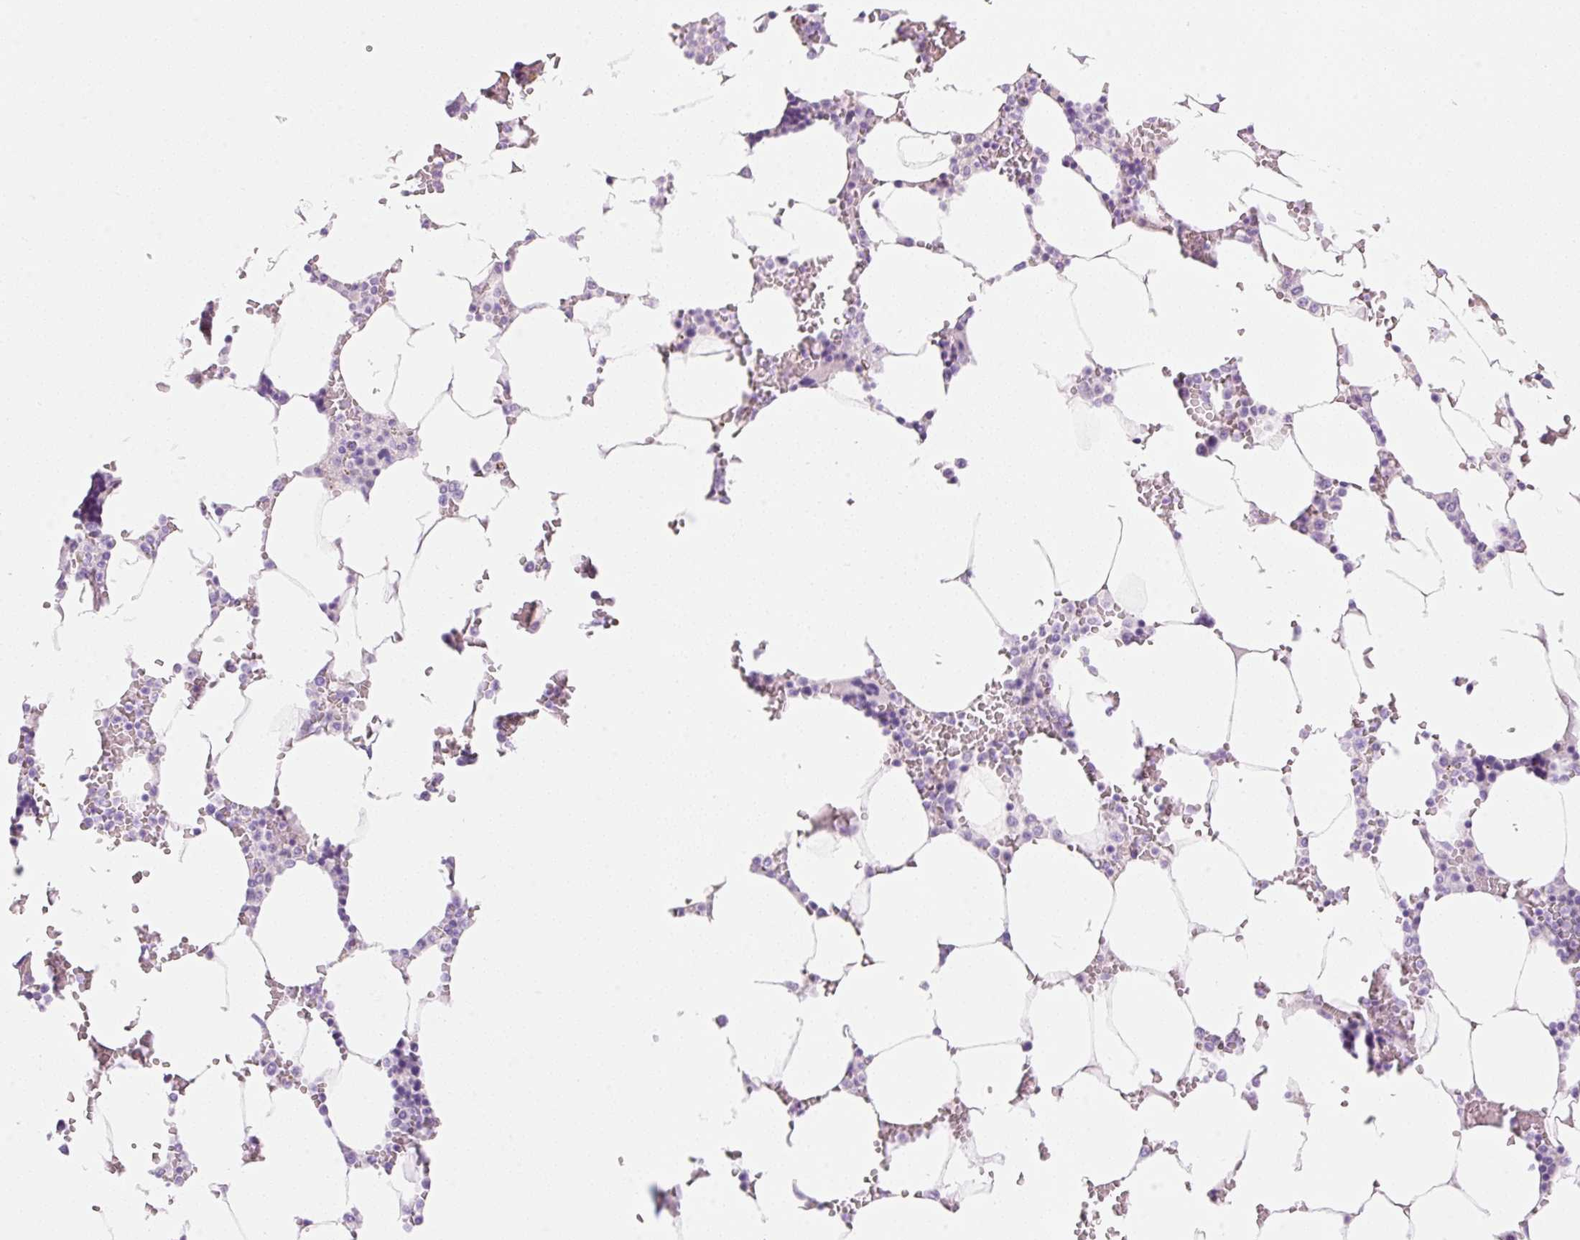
{"staining": {"intensity": "negative", "quantity": "none", "location": "none"}, "tissue": "bone marrow", "cell_type": "Hematopoietic cells", "image_type": "normal", "snomed": [{"axis": "morphology", "description": "Normal tissue, NOS"}, {"axis": "topography", "description": "Bone marrow"}], "caption": "DAB (3,3'-diaminobenzidine) immunohistochemical staining of unremarkable bone marrow reveals no significant positivity in hematopoietic cells.", "gene": "ZNF121", "patient": {"sex": "male", "age": 64}}